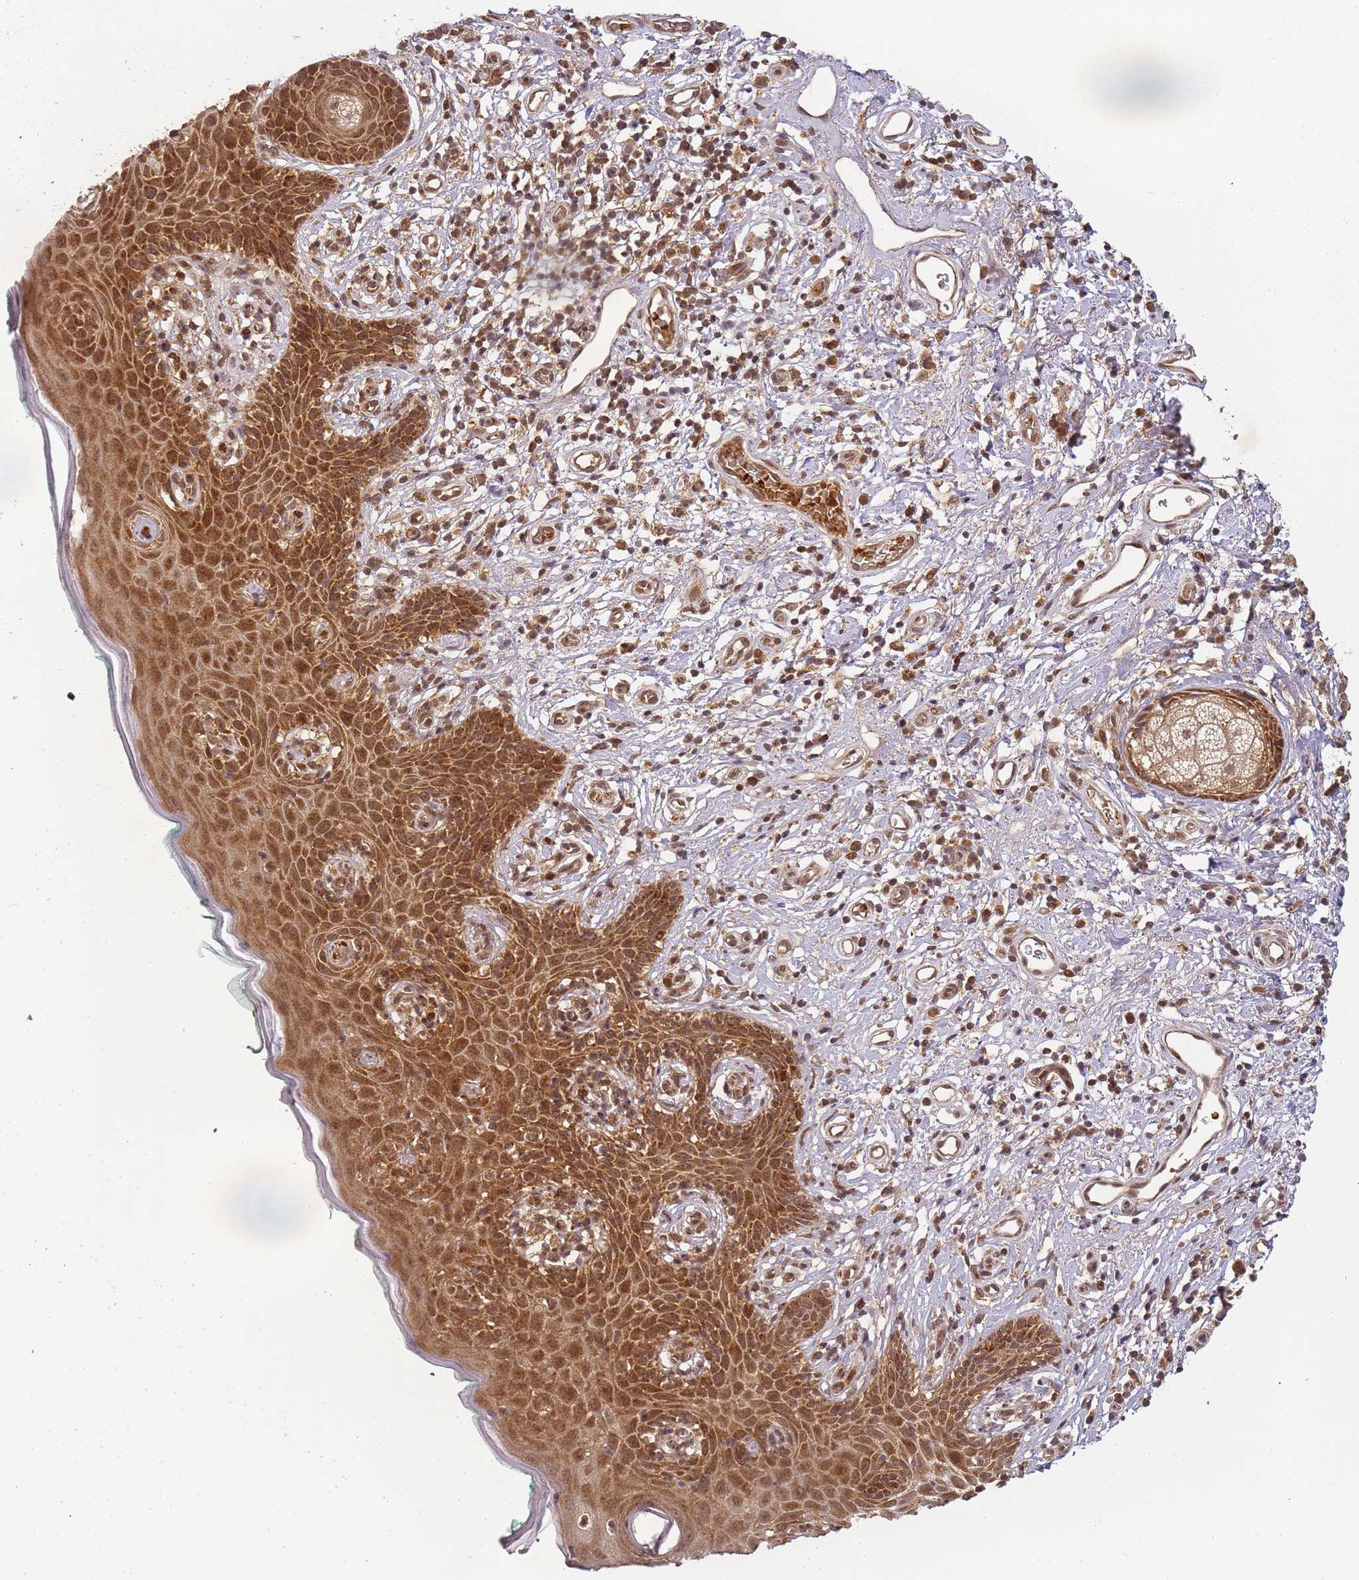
{"staining": {"intensity": "moderate", "quantity": ">75%", "location": "cytoplasmic/membranous,nuclear"}, "tissue": "skin", "cell_type": "Epidermal cells", "image_type": "normal", "snomed": [{"axis": "morphology", "description": "Normal tissue, NOS"}, {"axis": "topography", "description": "Vulva"}], "caption": "A brown stain shows moderate cytoplasmic/membranous,nuclear expression of a protein in epidermal cells of normal skin.", "gene": "ZNF497", "patient": {"sex": "female", "age": 66}}